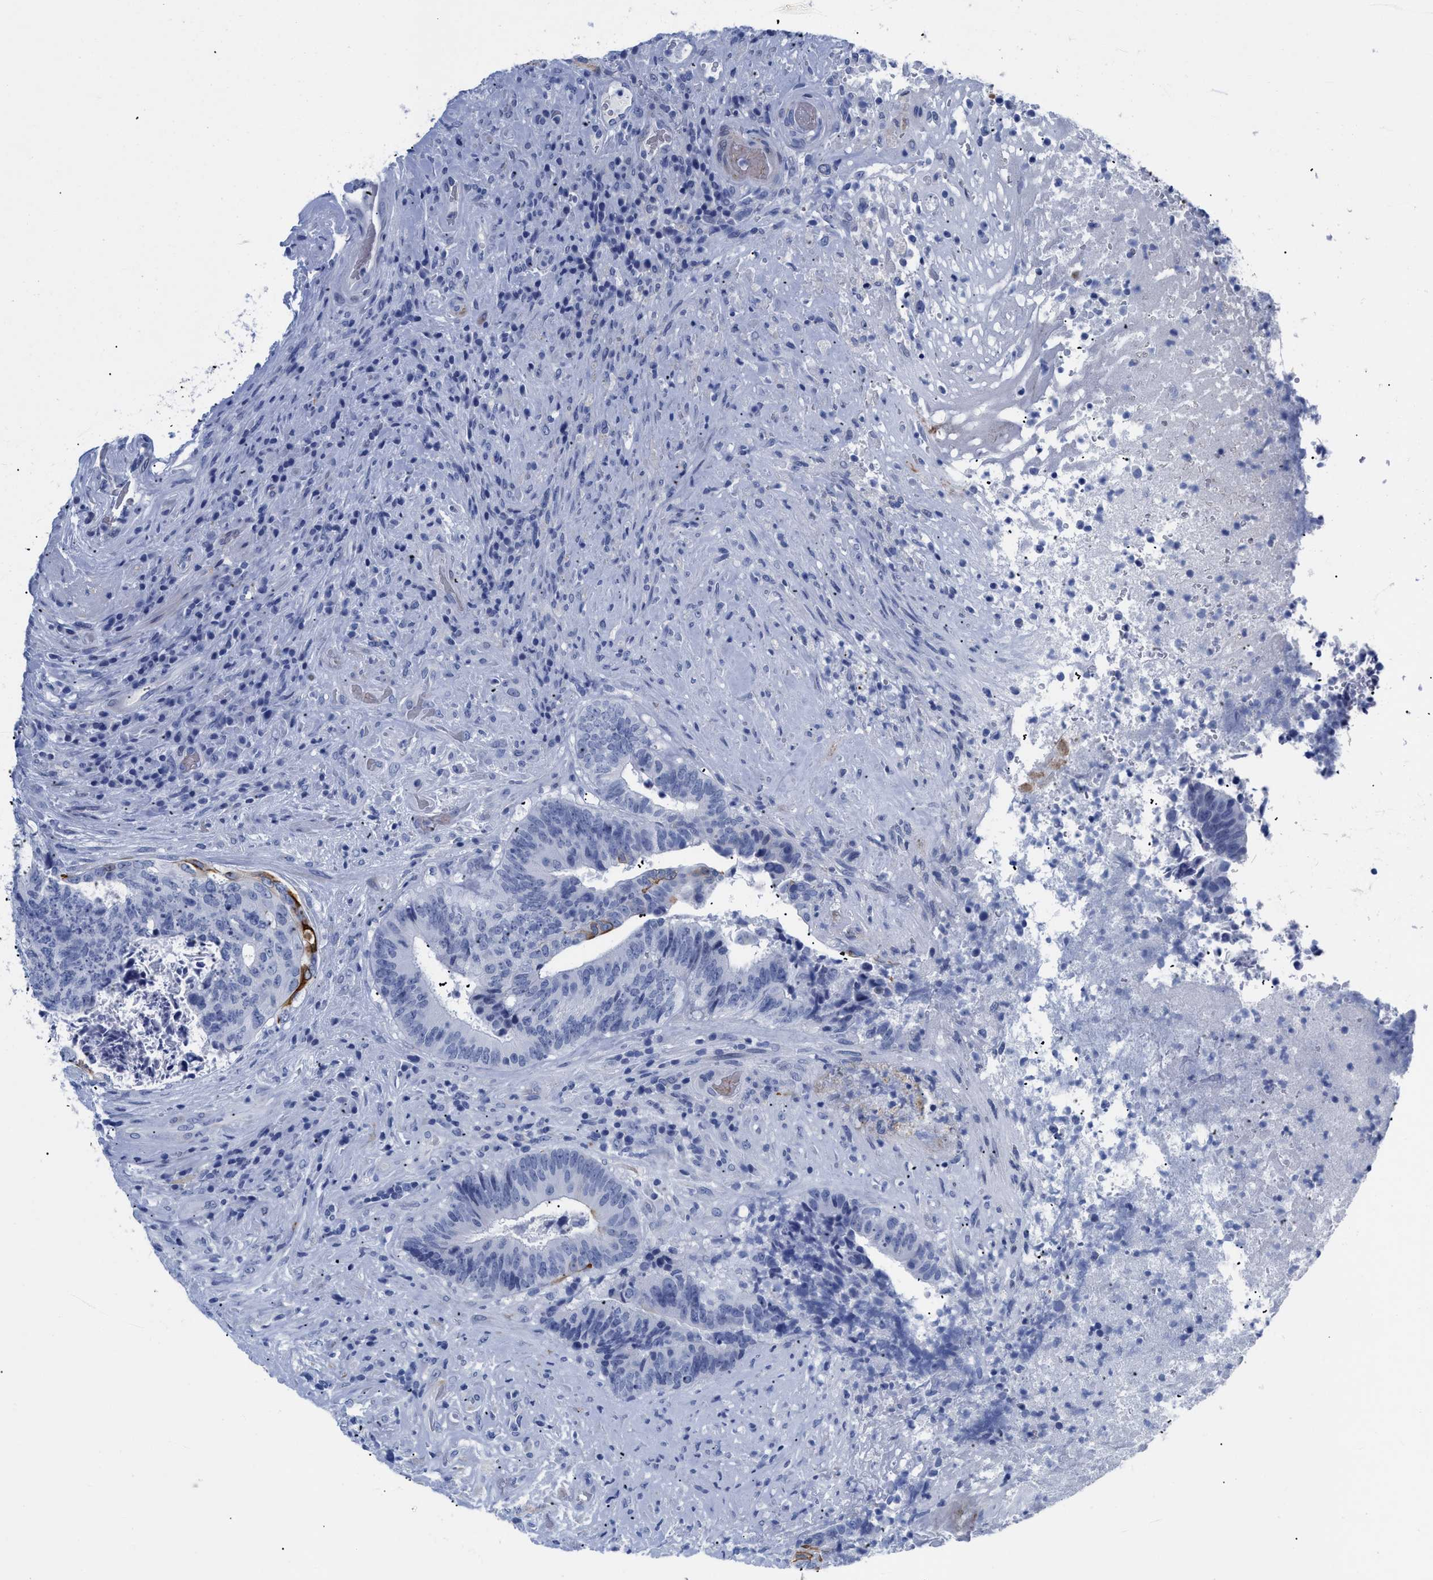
{"staining": {"intensity": "strong", "quantity": "<25%", "location": "cytoplasmic/membranous"}, "tissue": "colorectal cancer", "cell_type": "Tumor cells", "image_type": "cancer", "snomed": [{"axis": "morphology", "description": "Adenocarcinoma, NOS"}, {"axis": "topography", "description": "Rectum"}], "caption": "Tumor cells exhibit strong cytoplasmic/membranous expression in approximately <25% of cells in colorectal adenocarcinoma.", "gene": "DUSP26", "patient": {"sex": "male", "age": 72}}